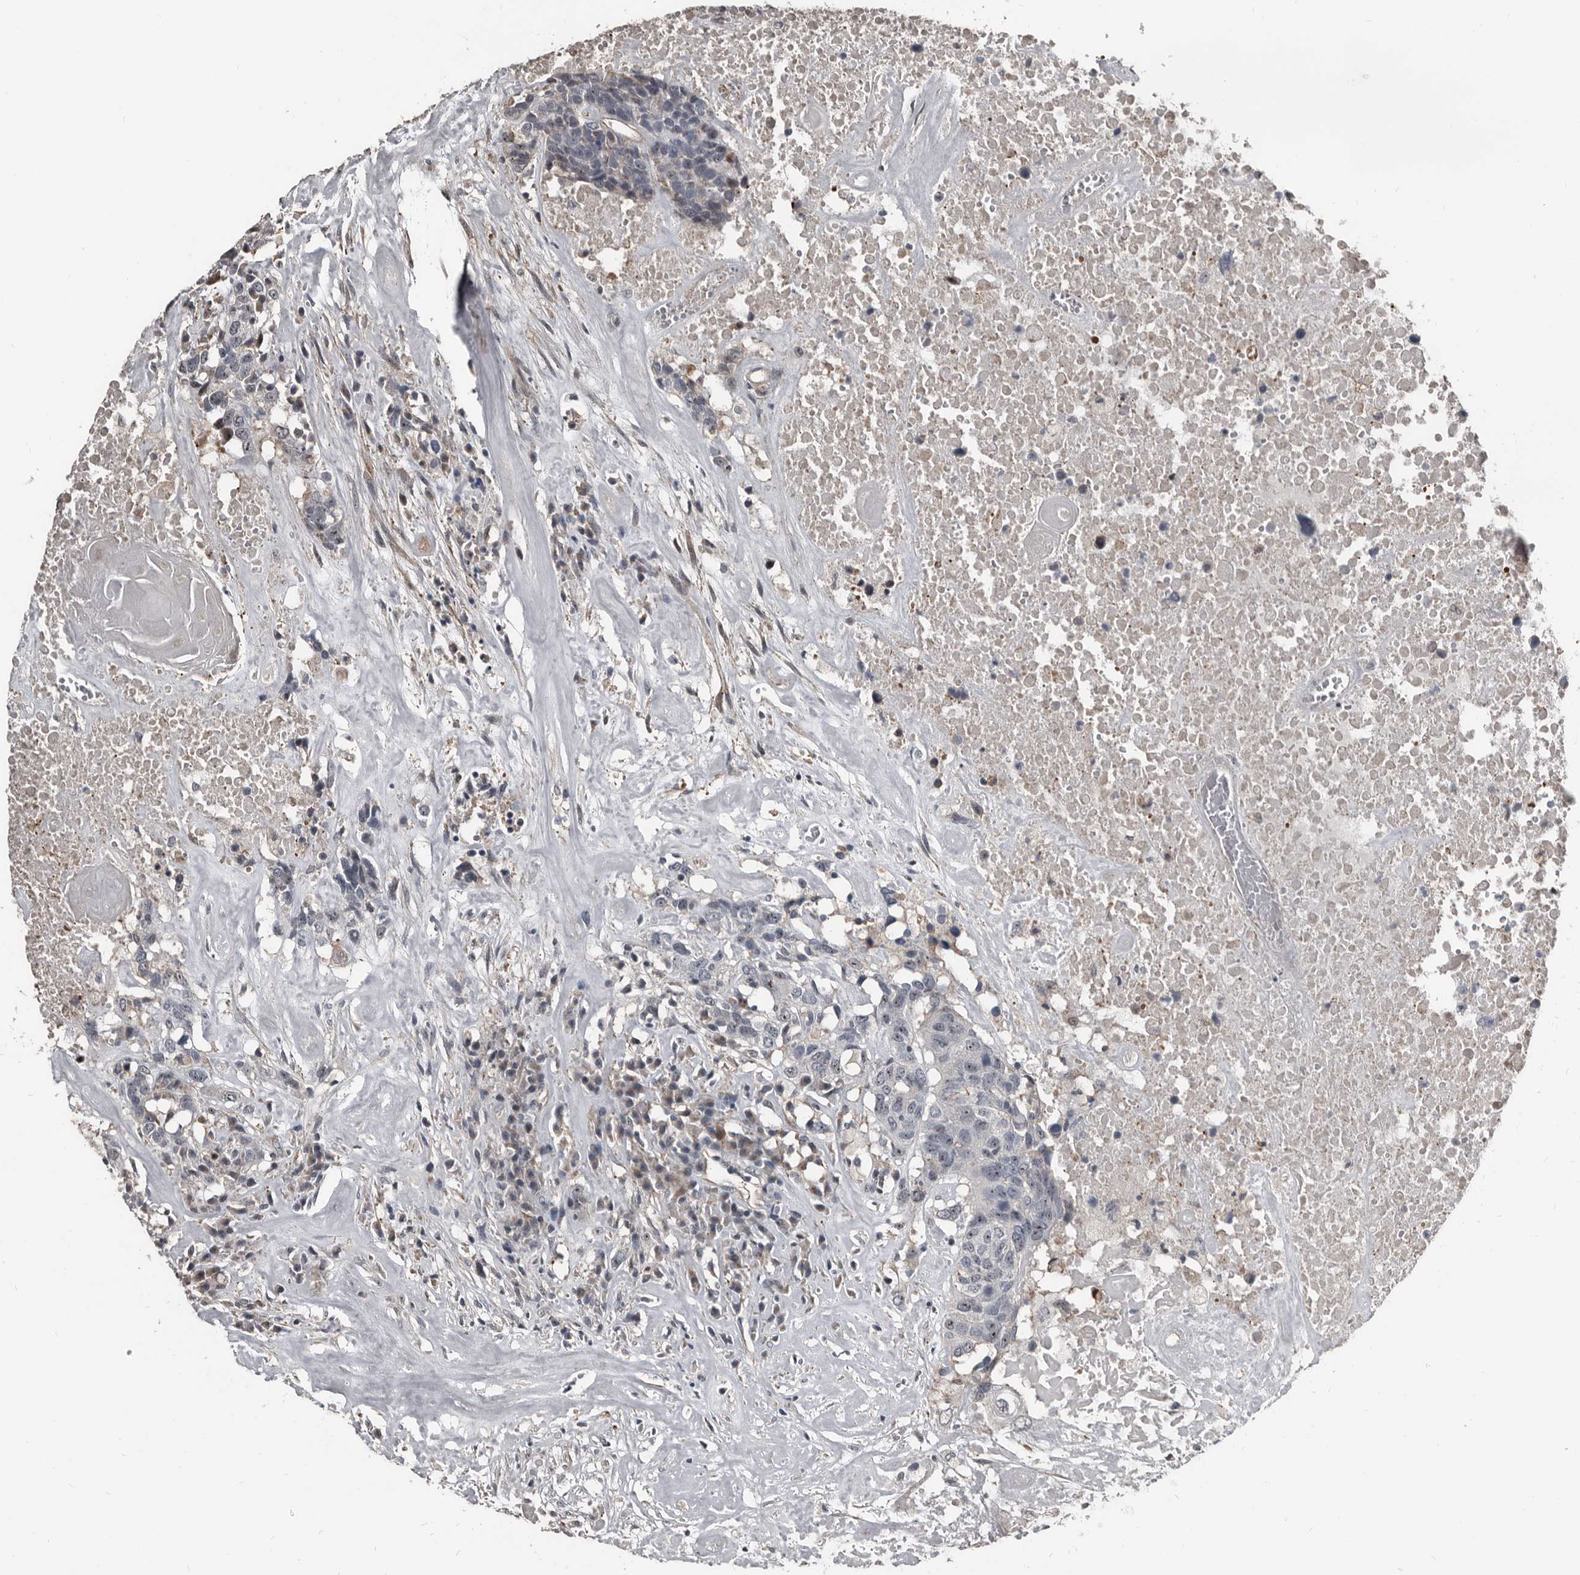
{"staining": {"intensity": "negative", "quantity": "none", "location": "none"}, "tissue": "head and neck cancer", "cell_type": "Tumor cells", "image_type": "cancer", "snomed": [{"axis": "morphology", "description": "Squamous cell carcinoma, NOS"}, {"axis": "topography", "description": "Head-Neck"}], "caption": "A micrograph of human head and neck squamous cell carcinoma is negative for staining in tumor cells. (Stains: DAB immunohistochemistry with hematoxylin counter stain, Microscopy: brightfield microscopy at high magnification).", "gene": "DHPS", "patient": {"sex": "male", "age": 66}}